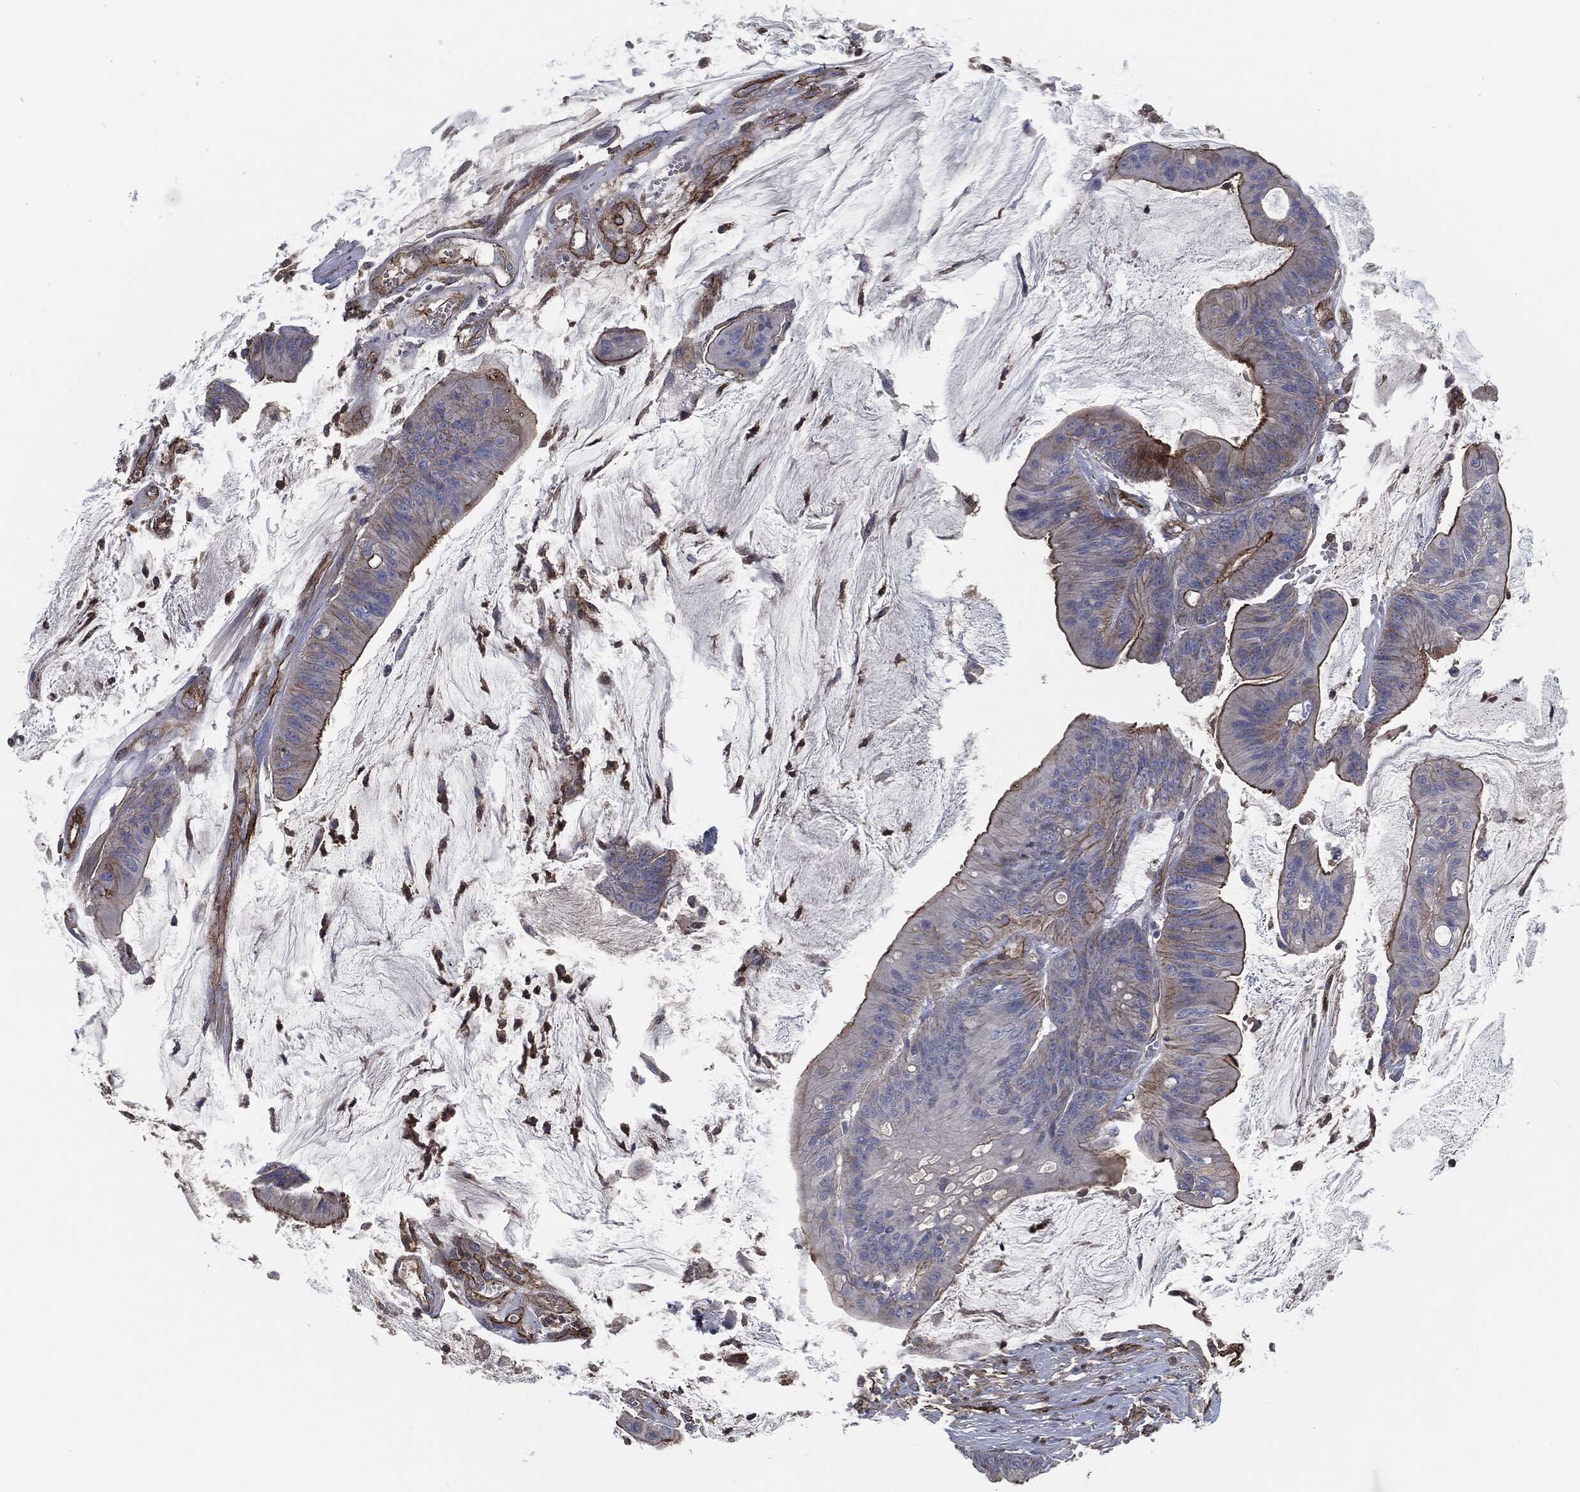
{"staining": {"intensity": "strong", "quantity": "25%-75%", "location": "cytoplasmic/membranous"}, "tissue": "colorectal cancer", "cell_type": "Tumor cells", "image_type": "cancer", "snomed": [{"axis": "morphology", "description": "Adenocarcinoma, NOS"}, {"axis": "topography", "description": "Colon"}], "caption": "Colorectal adenocarcinoma was stained to show a protein in brown. There is high levels of strong cytoplasmic/membranous positivity in about 25%-75% of tumor cells.", "gene": "SVIL", "patient": {"sex": "female", "age": 69}}